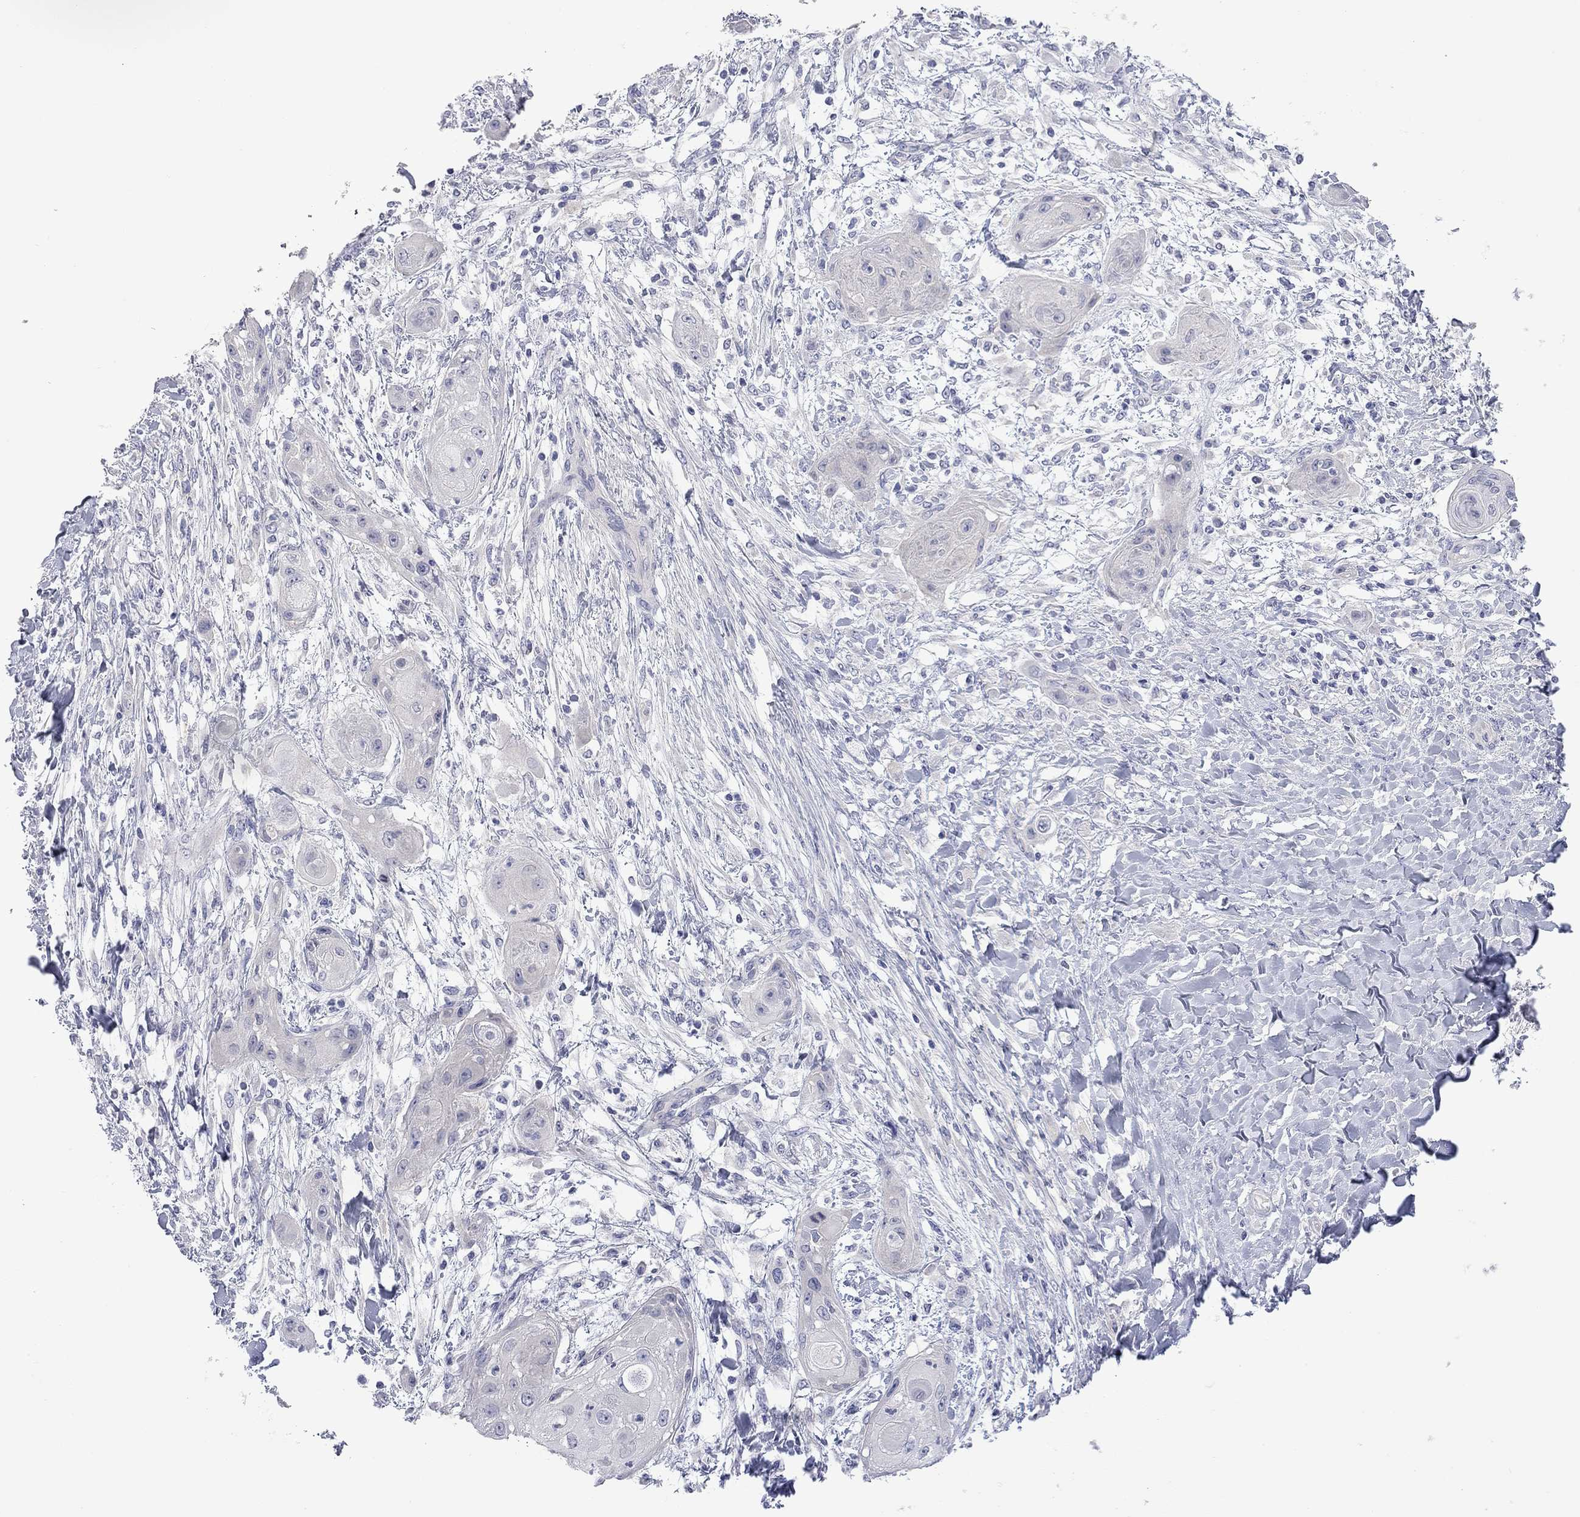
{"staining": {"intensity": "negative", "quantity": "none", "location": "none"}, "tissue": "skin cancer", "cell_type": "Tumor cells", "image_type": "cancer", "snomed": [{"axis": "morphology", "description": "Squamous cell carcinoma, NOS"}, {"axis": "topography", "description": "Skin"}], "caption": "A histopathology image of skin cancer (squamous cell carcinoma) stained for a protein reveals no brown staining in tumor cells.", "gene": "ABCB4", "patient": {"sex": "male", "age": 62}}